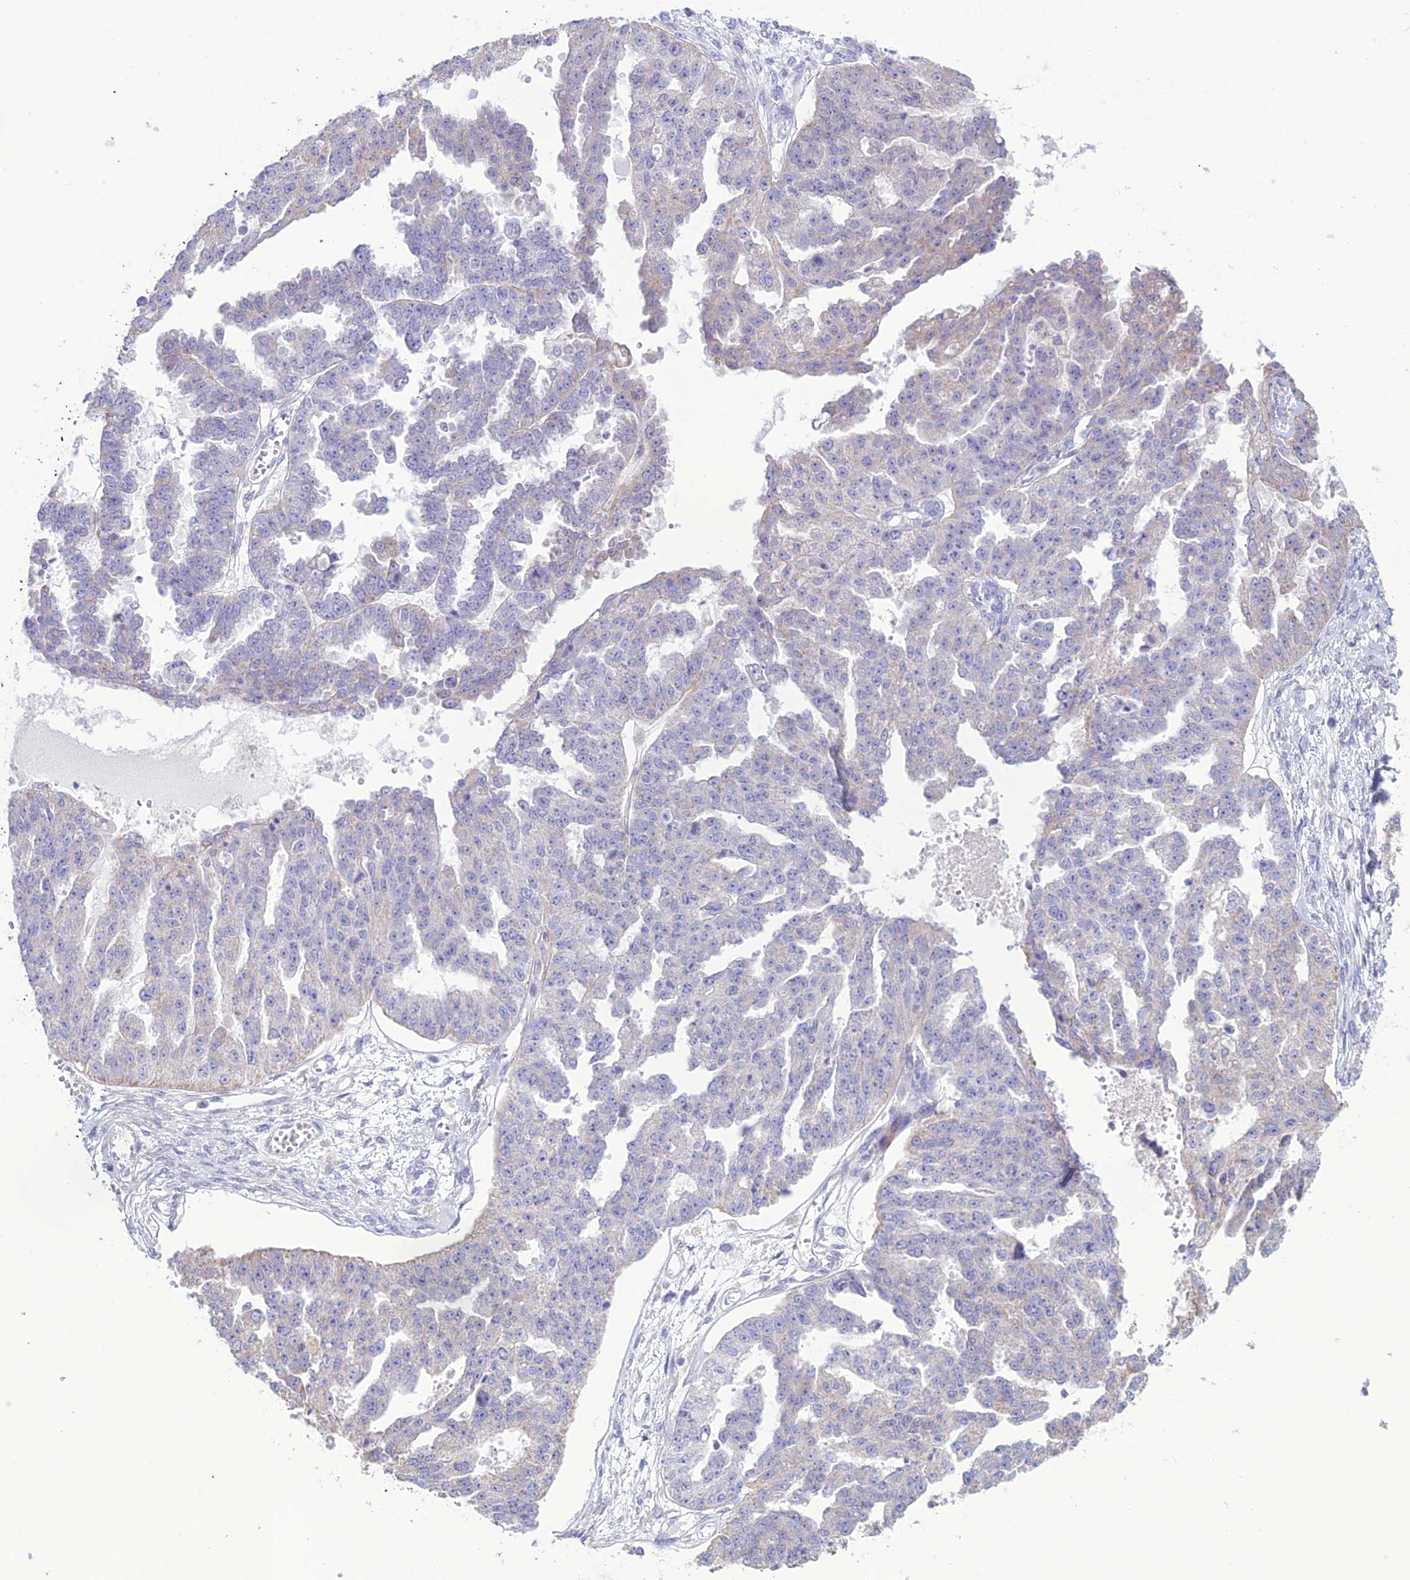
{"staining": {"intensity": "negative", "quantity": "none", "location": "none"}, "tissue": "ovarian cancer", "cell_type": "Tumor cells", "image_type": "cancer", "snomed": [{"axis": "morphology", "description": "Cystadenocarcinoma, serous, NOS"}, {"axis": "topography", "description": "Ovary"}], "caption": "High power microscopy micrograph of an immunohistochemistry photomicrograph of ovarian cancer (serous cystadenocarcinoma), revealing no significant expression in tumor cells.", "gene": "CLCN7", "patient": {"sex": "female", "age": 58}}